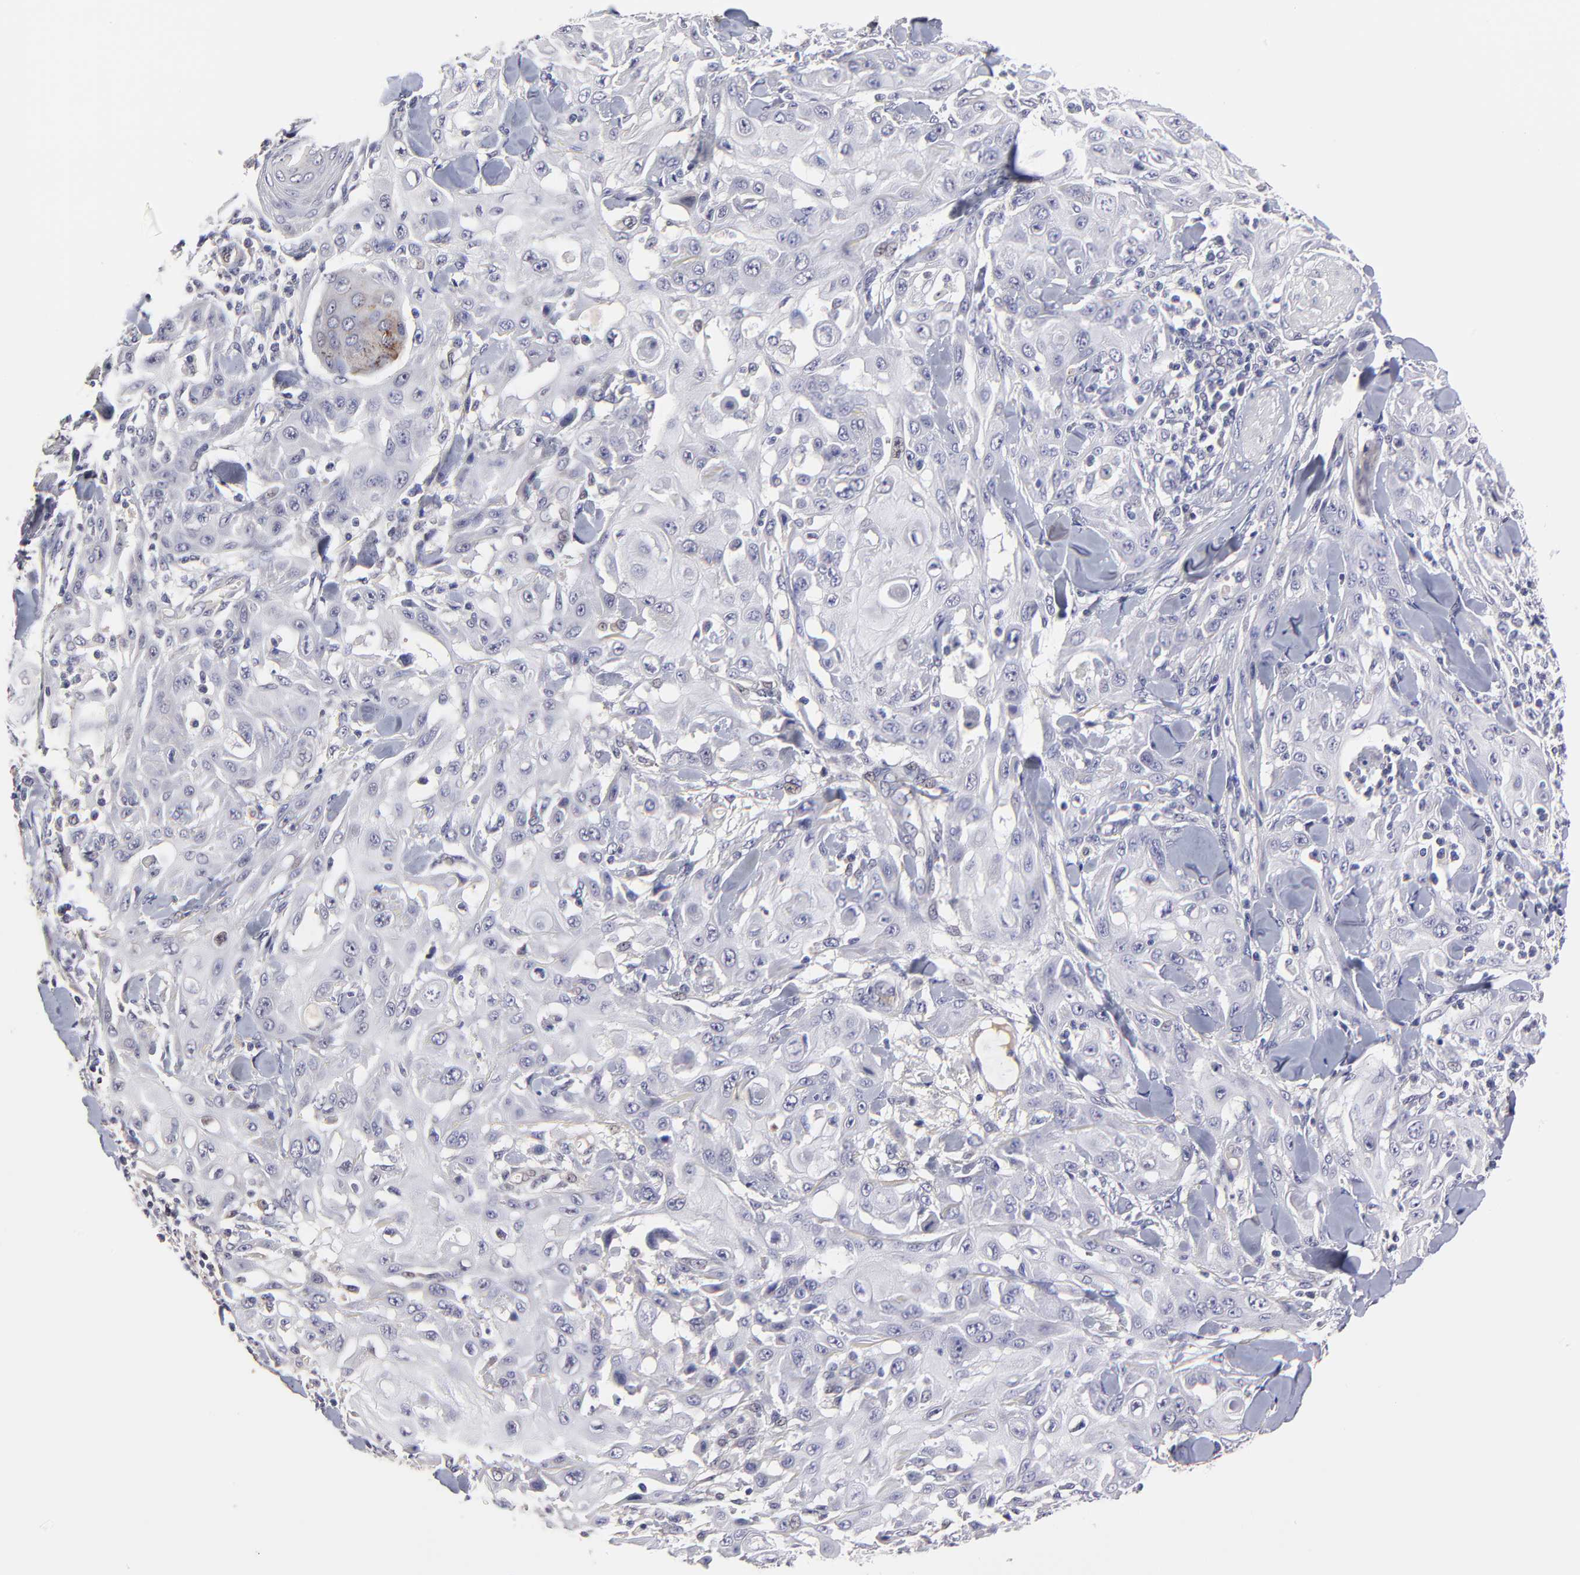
{"staining": {"intensity": "negative", "quantity": "none", "location": "none"}, "tissue": "skin cancer", "cell_type": "Tumor cells", "image_type": "cancer", "snomed": [{"axis": "morphology", "description": "Squamous cell carcinoma, NOS"}, {"axis": "topography", "description": "Skin"}], "caption": "This is a histopathology image of IHC staining of skin cancer, which shows no staining in tumor cells. (Stains: DAB (3,3'-diaminobenzidine) IHC with hematoxylin counter stain, Microscopy: brightfield microscopy at high magnification).", "gene": "BTG2", "patient": {"sex": "male", "age": 24}}